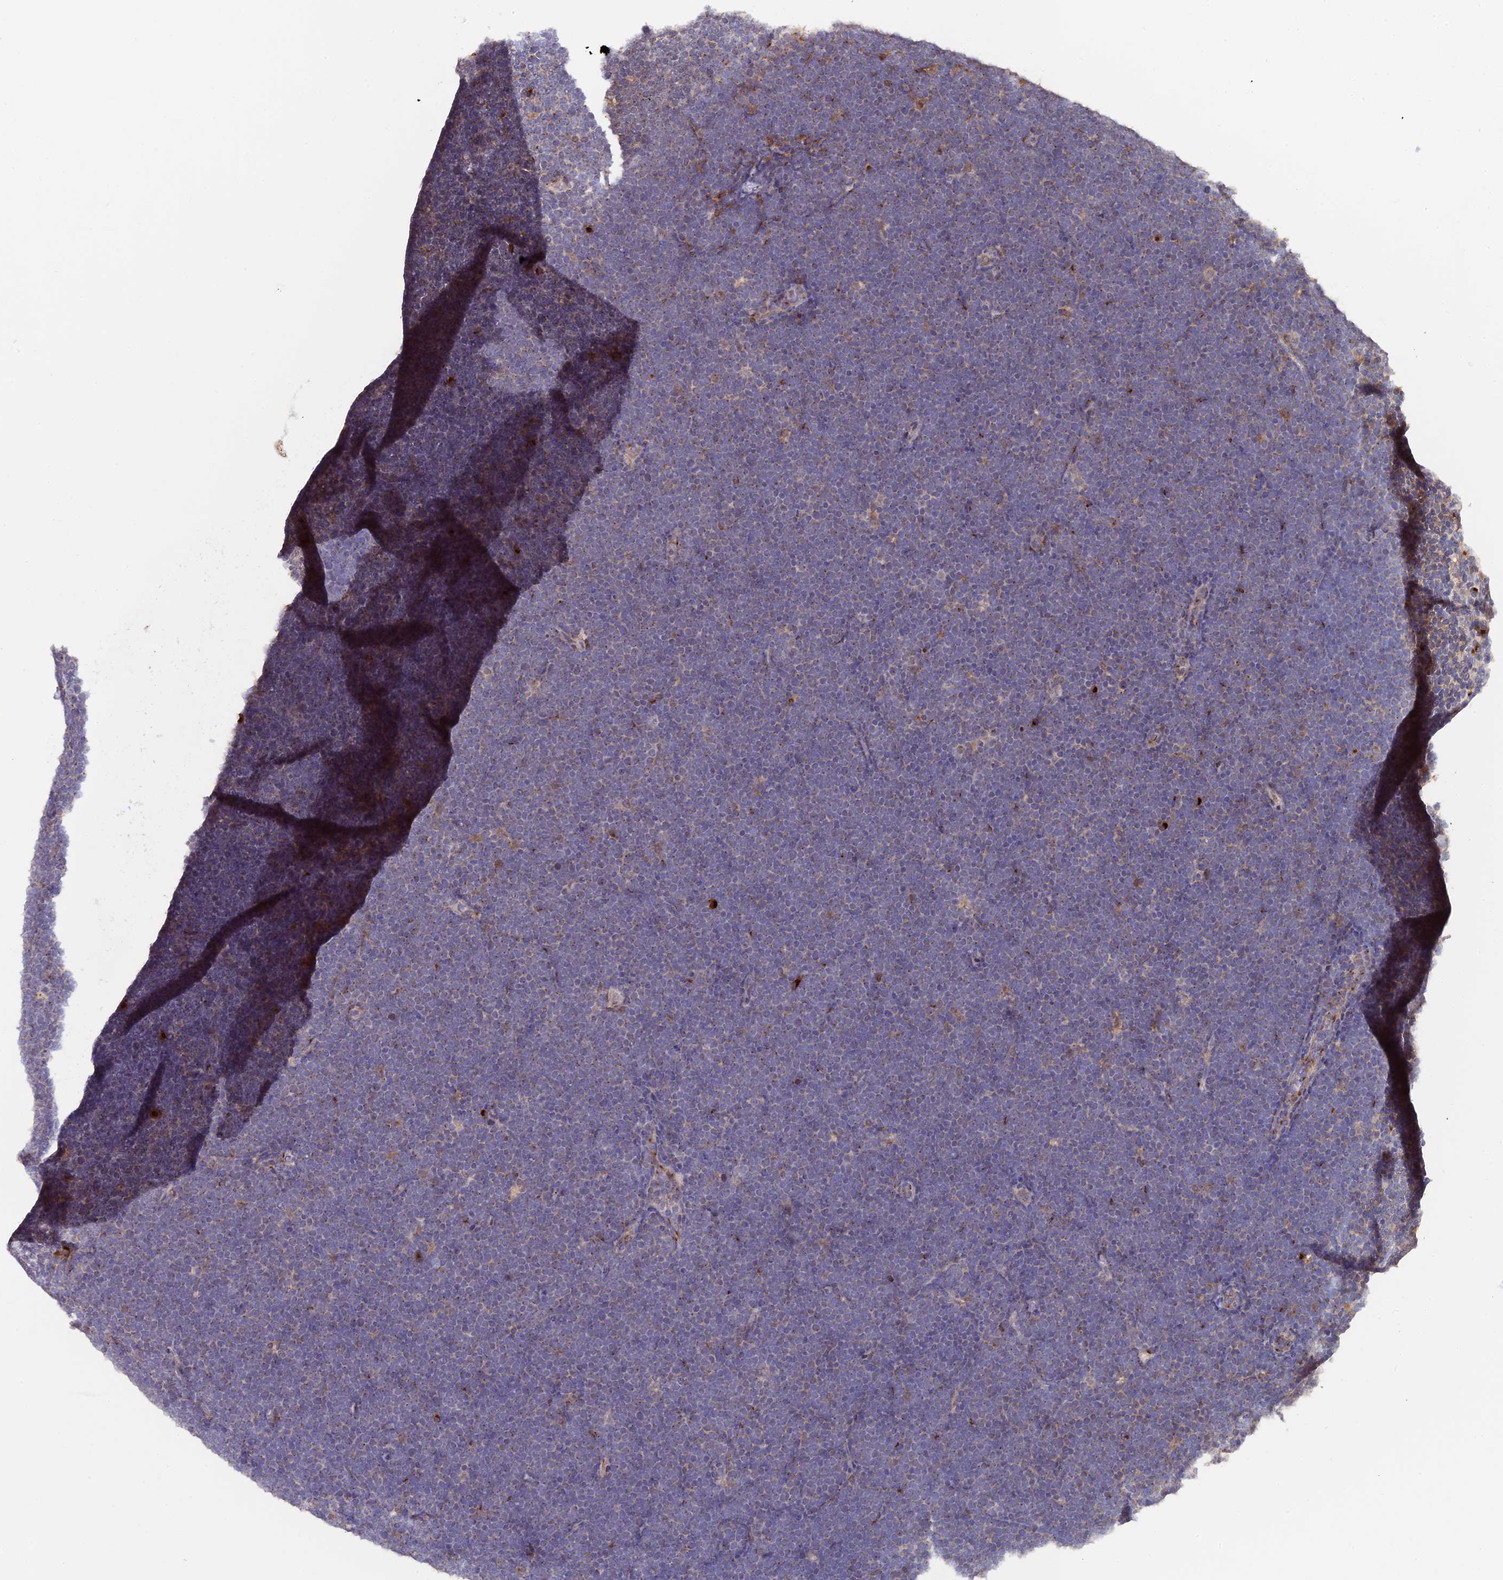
{"staining": {"intensity": "weak", "quantity": "<25%", "location": "cytoplasmic/membranous"}, "tissue": "lymphoma", "cell_type": "Tumor cells", "image_type": "cancer", "snomed": [{"axis": "morphology", "description": "Malignant lymphoma, non-Hodgkin's type, High grade"}, {"axis": "topography", "description": "Lymph node"}], "caption": "A photomicrograph of human lymphoma is negative for staining in tumor cells. The staining was performed using DAB (3,3'-diaminobenzidine) to visualize the protein expression in brown, while the nuclei were stained in blue with hematoxylin (Magnification: 20x).", "gene": "SNX17", "patient": {"sex": "male", "age": 13}}